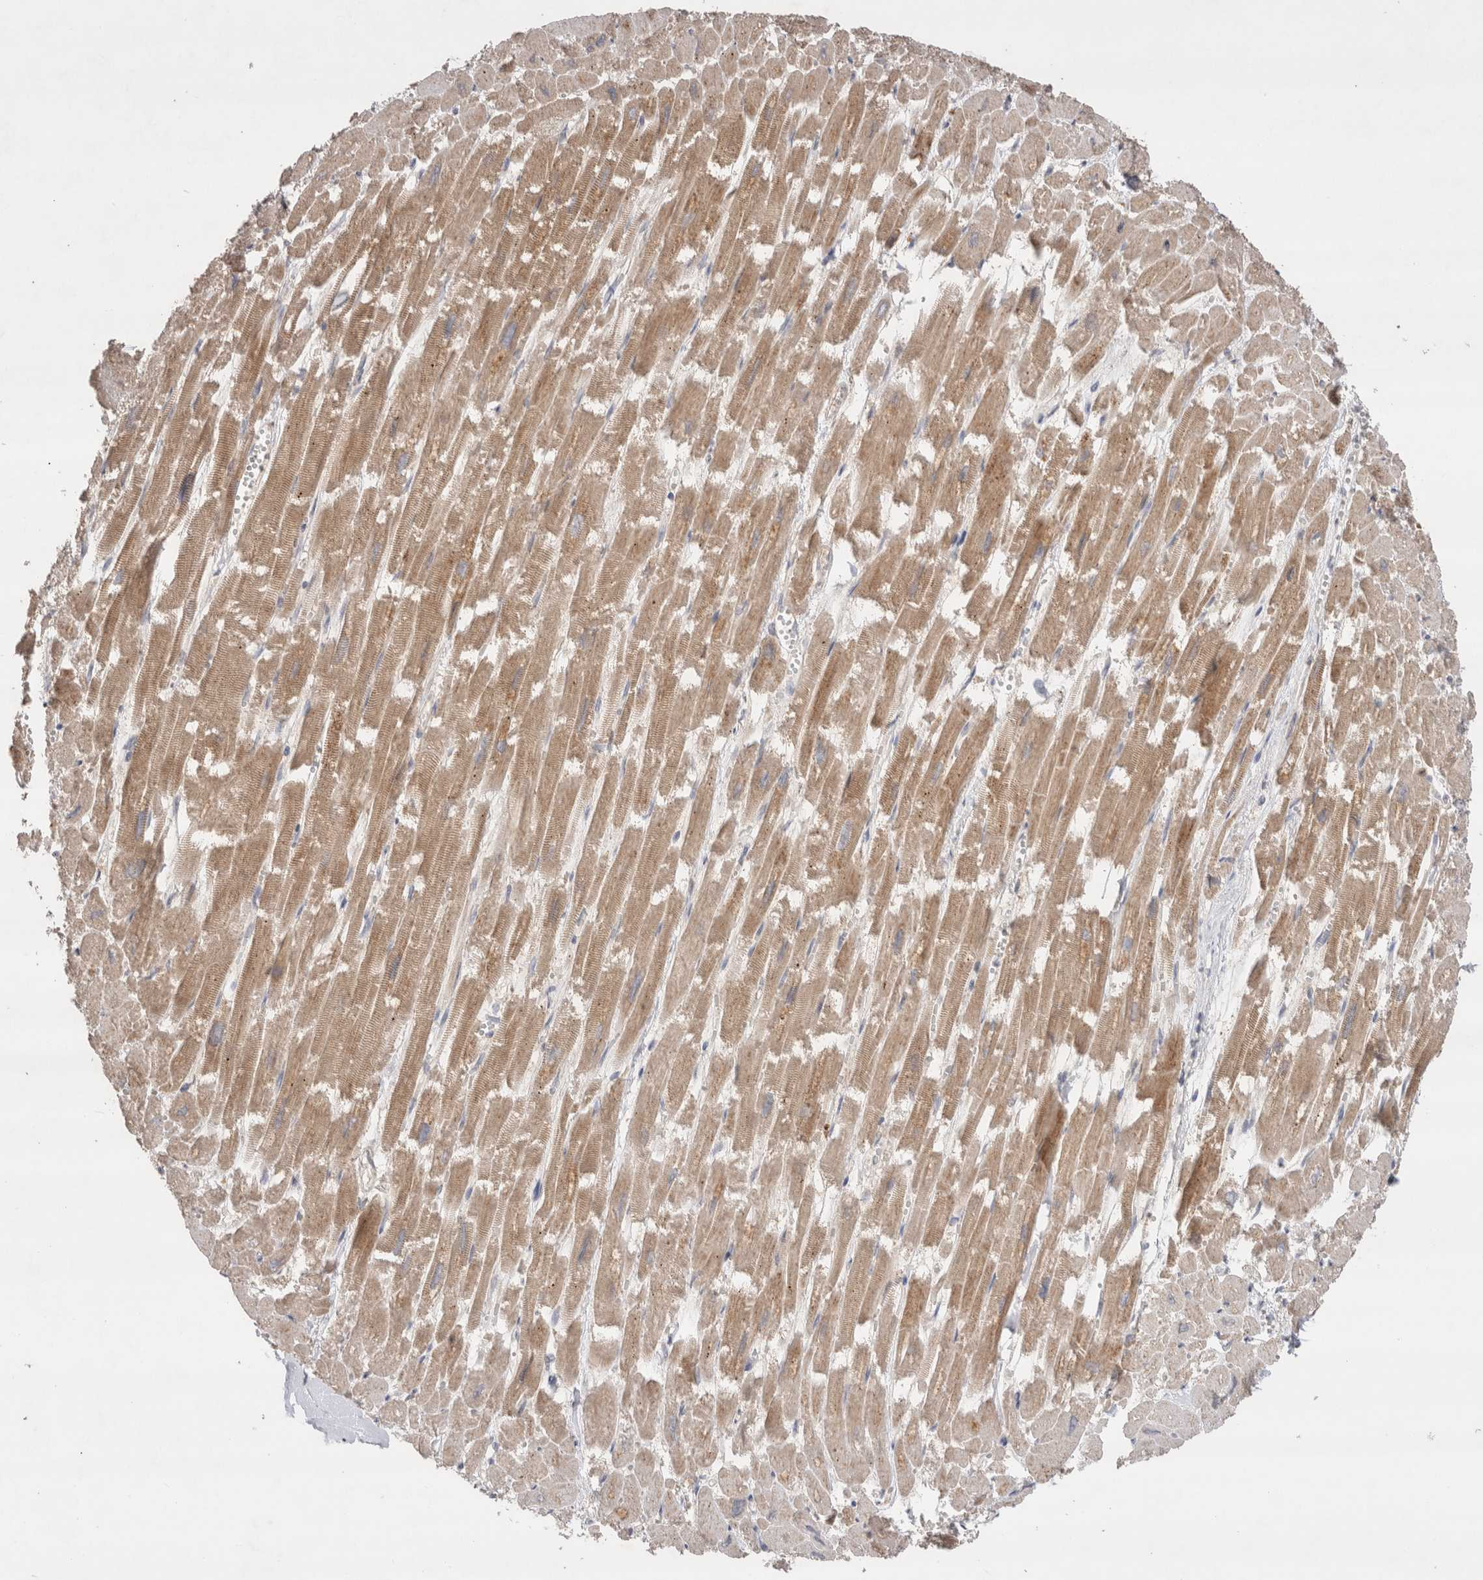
{"staining": {"intensity": "moderate", "quantity": ">75%", "location": "cytoplasmic/membranous"}, "tissue": "heart muscle", "cell_type": "Cardiomyocytes", "image_type": "normal", "snomed": [{"axis": "morphology", "description": "Normal tissue, NOS"}, {"axis": "topography", "description": "Heart"}], "caption": "A photomicrograph showing moderate cytoplasmic/membranous expression in about >75% of cardiomyocytes in normal heart muscle, as visualized by brown immunohistochemical staining.", "gene": "SLC29A1", "patient": {"sex": "male", "age": 54}}